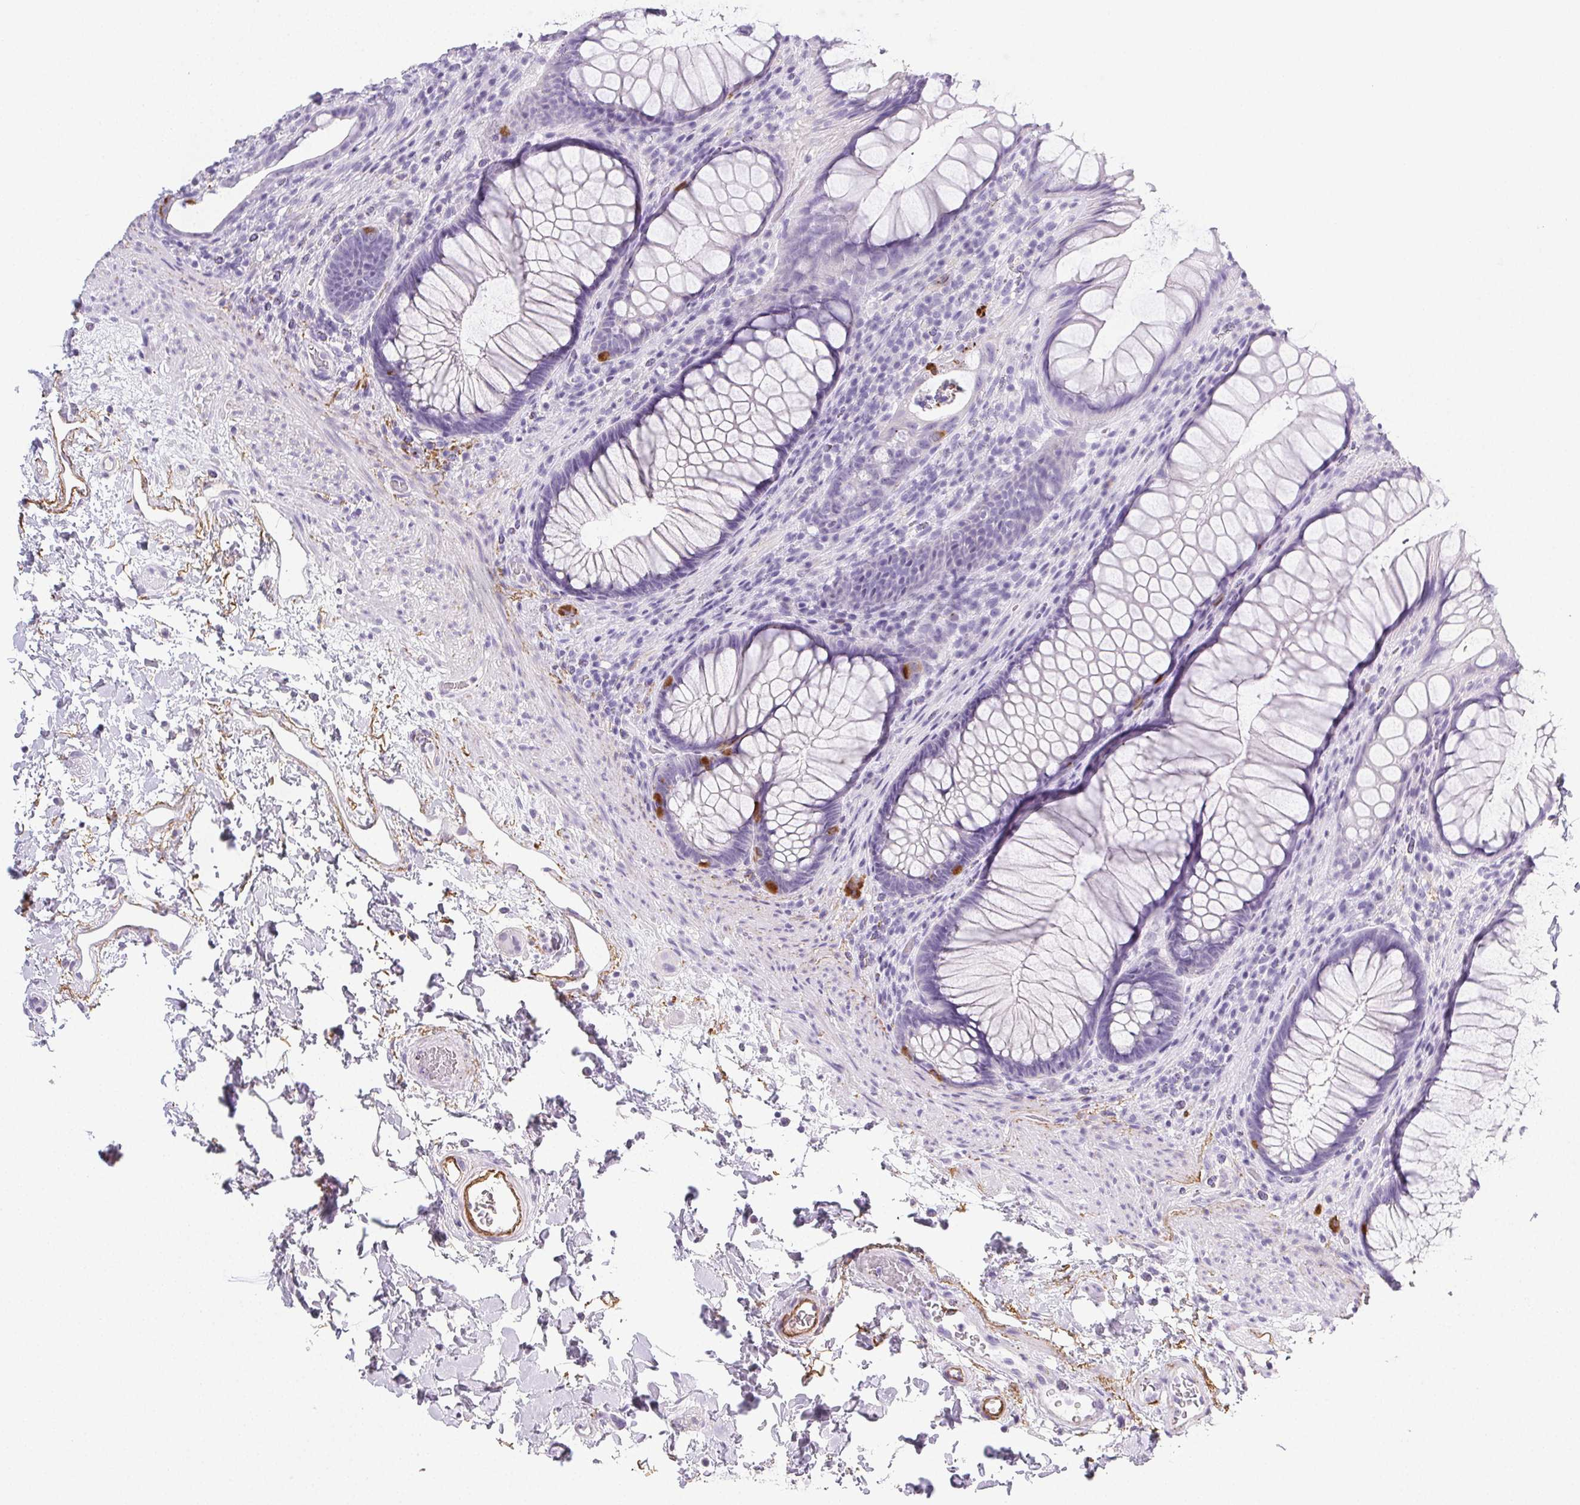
{"staining": {"intensity": "moderate", "quantity": "<25%", "location": "cytoplasmic/membranous"}, "tissue": "rectum", "cell_type": "Glandular cells", "image_type": "normal", "snomed": [{"axis": "morphology", "description": "Normal tissue, NOS"}, {"axis": "topography", "description": "Smooth muscle"}, {"axis": "topography", "description": "Rectum"}], "caption": "Immunohistochemistry photomicrograph of unremarkable rectum: human rectum stained using IHC reveals low levels of moderate protein expression localized specifically in the cytoplasmic/membranous of glandular cells, appearing as a cytoplasmic/membranous brown color.", "gene": "VTN", "patient": {"sex": "male", "age": 53}}